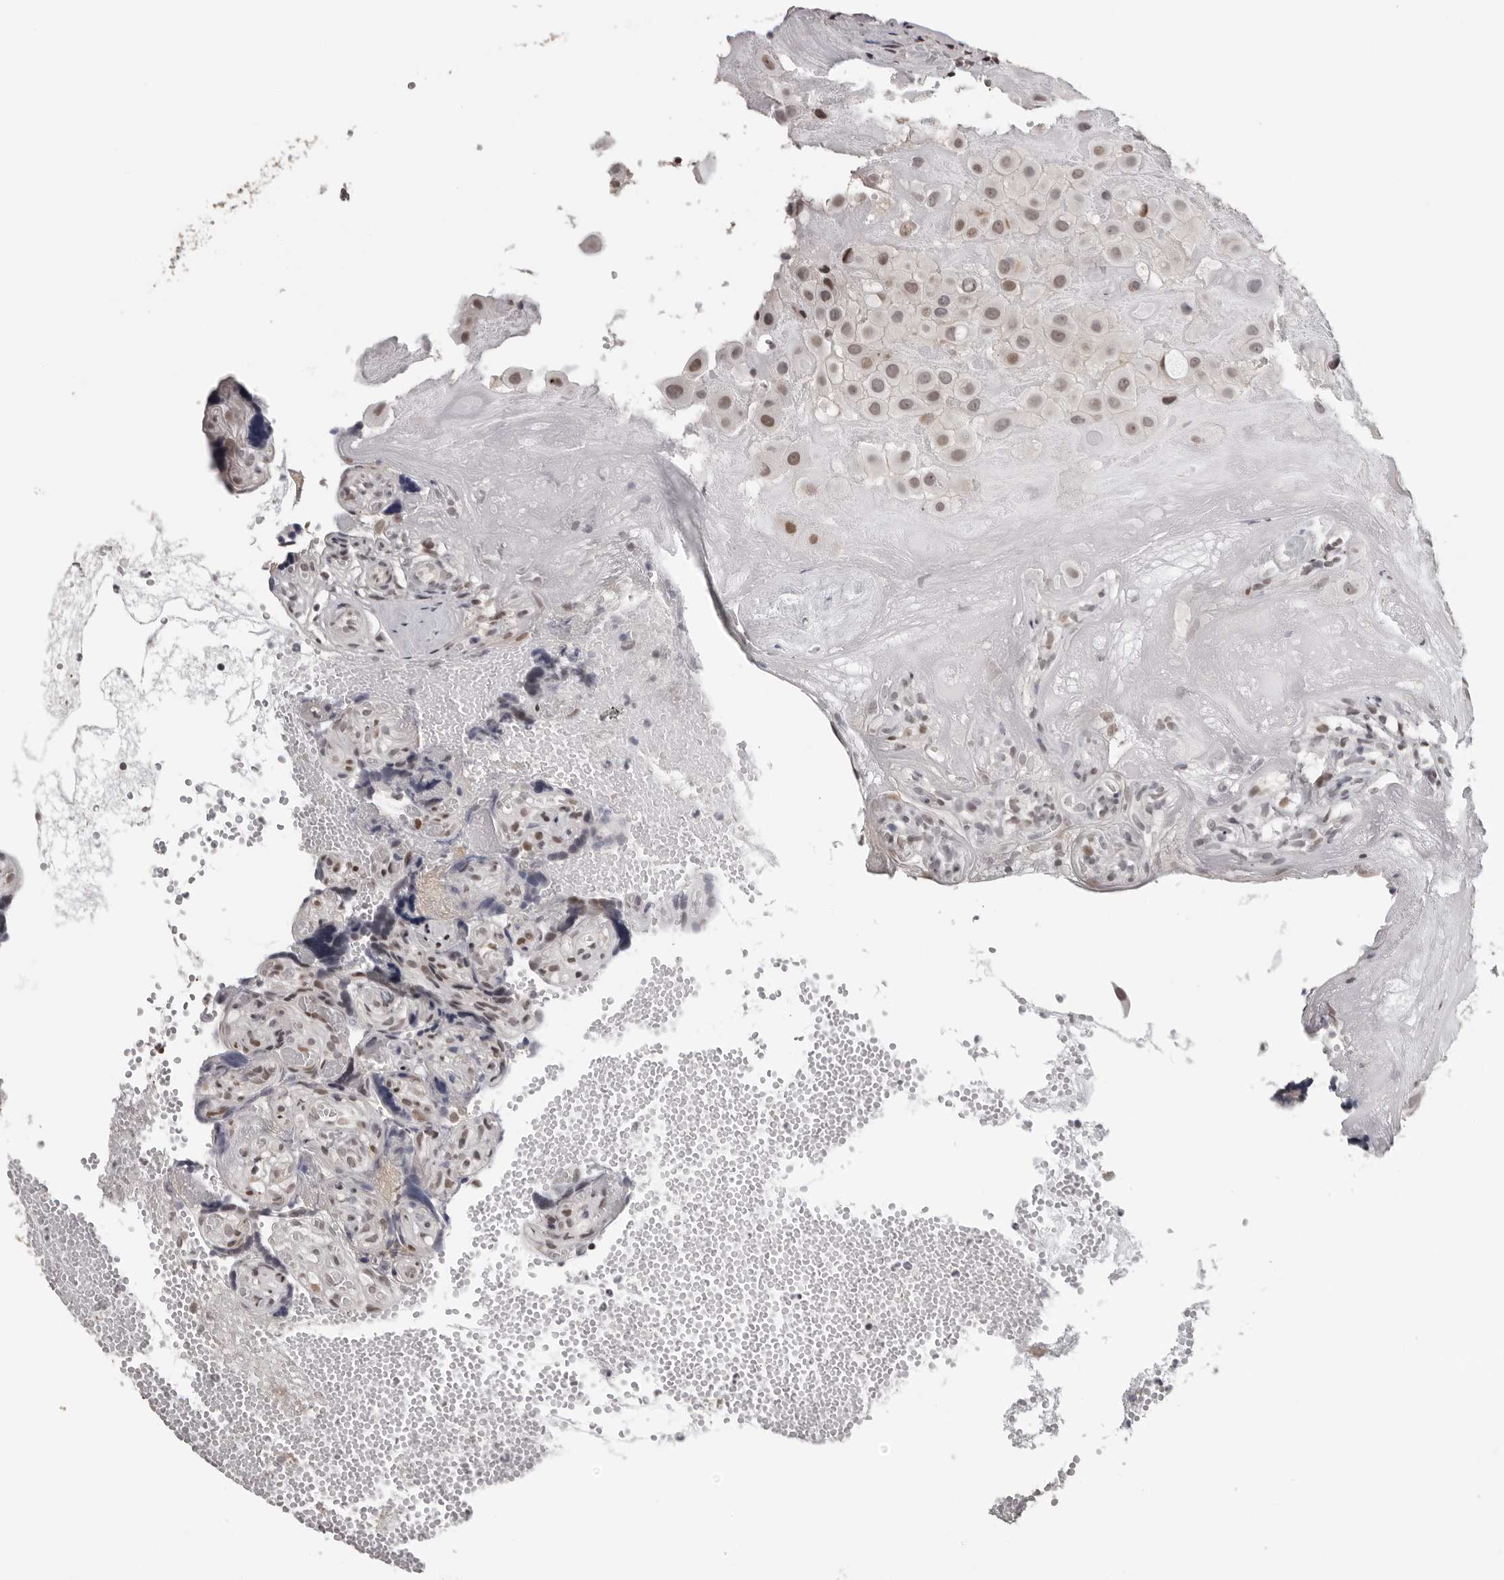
{"staining": {"intensity": "weak", "quantity": "25%-75%", "location": "nuclear"}, "tissue": "placenta", "cell_type": "Decidual cells", "image_type": "normal", "snomed": [{"axis": "morphology", "description": "Normal tissue, NOS"}, {"axis": "topography", "description": "Placenta"}], "caption": "DAB immunohistochemical staining of benign placenta displays weak nuclear protein staining in approximately 25%-75% of decidual cells.", "gene": "ORC1", "patient": {"sex": "female", "age": 30}}